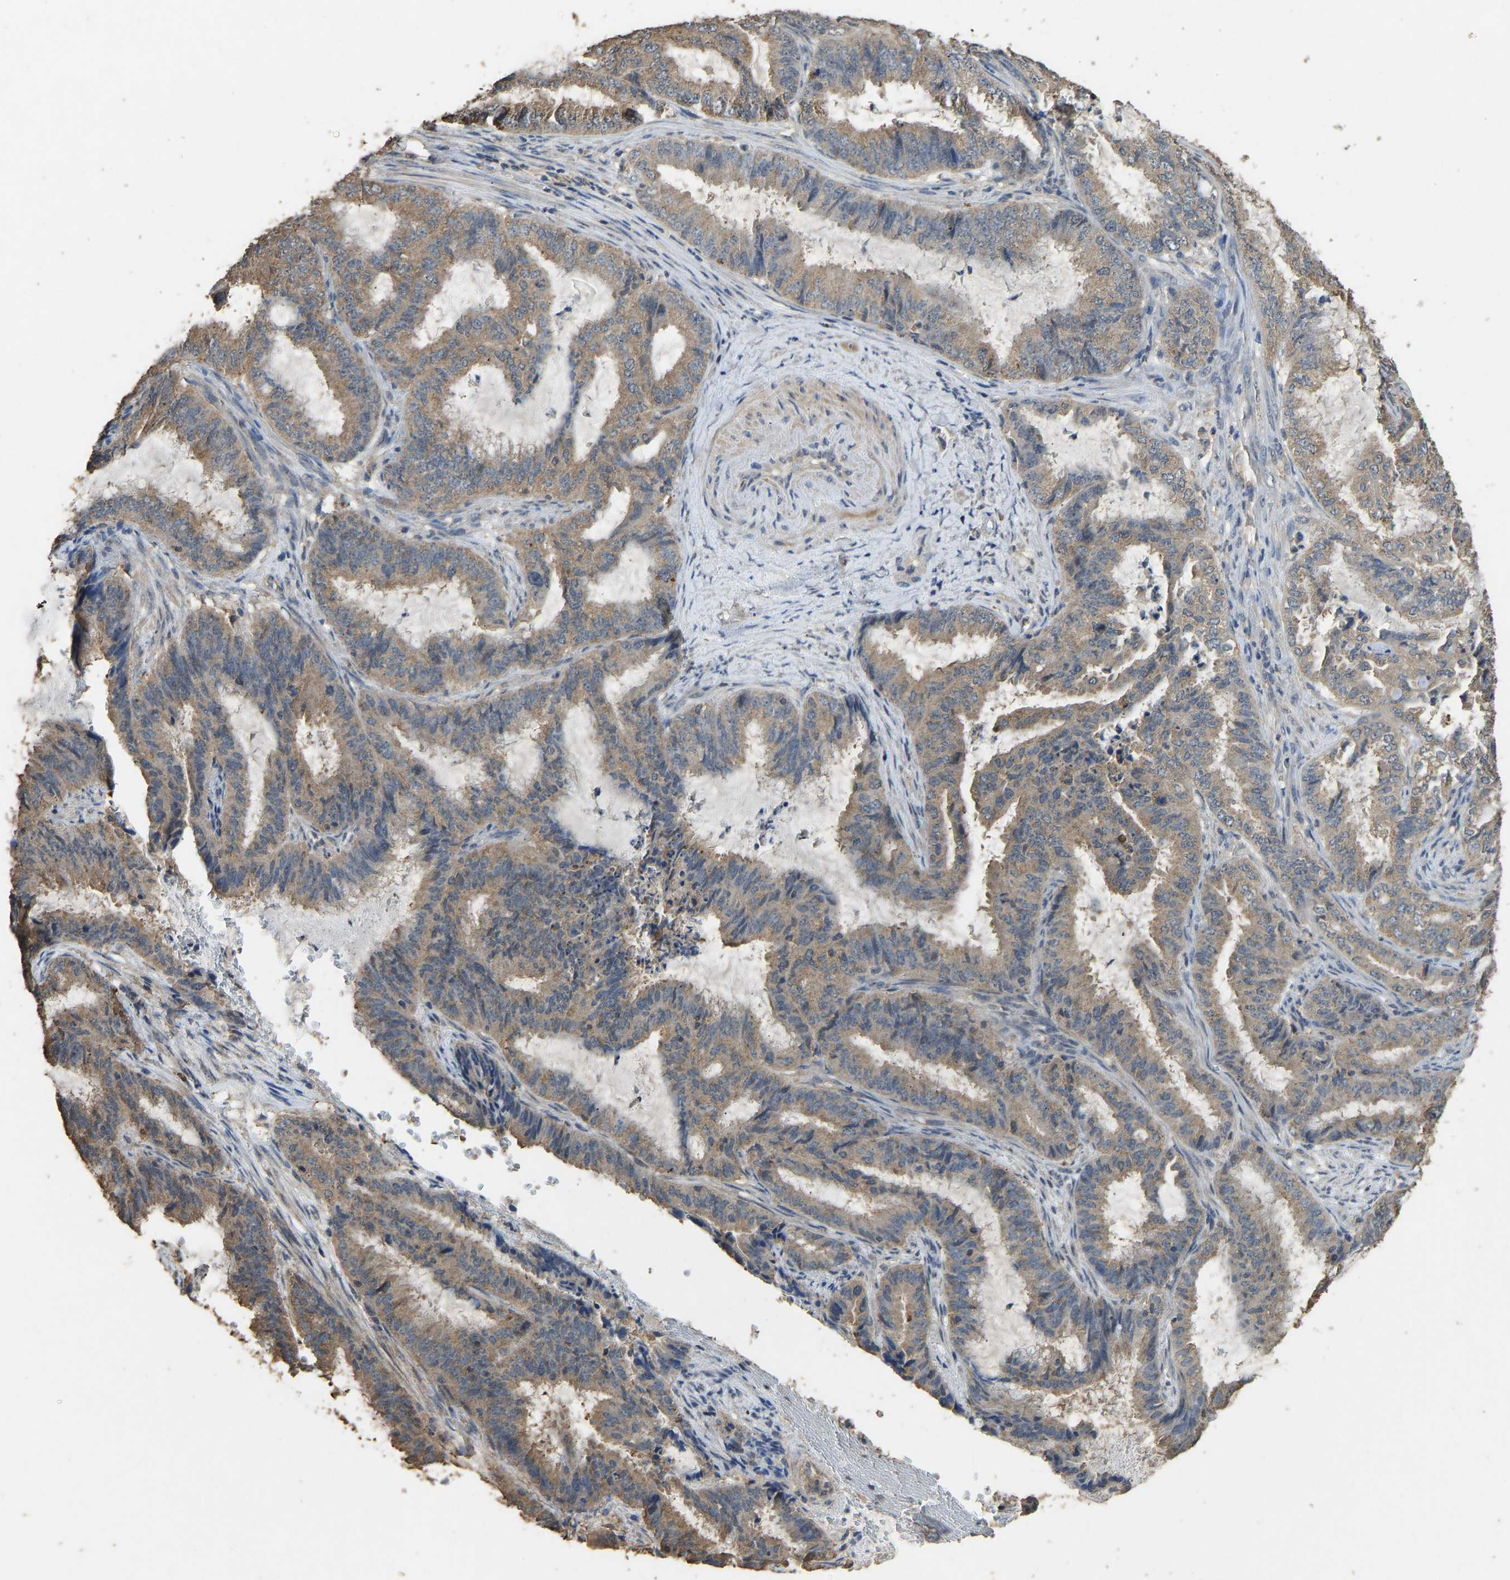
{"staining": {"intensity": "moderate", "quantity": ">75%", "location": "cytoplasmic/membranous"}, "tissue": "endometrial cancer", "cell_type": "Tumor cells", "image_type": "cancer", "snomed": [{"axis": "morphology", "description": "Adenocarcinoma, NOS"}, {"axis": "topography", "description": "Endometrium"}], "caption": "Brown immunohistochemical staining in endometrial adenocarcinoma shows moderate cytoplasmic/membranous positivity in approximately >75% of tumor cells.", "gene": "CIDEC", "patient": {"sex": "female", "age": 51}}